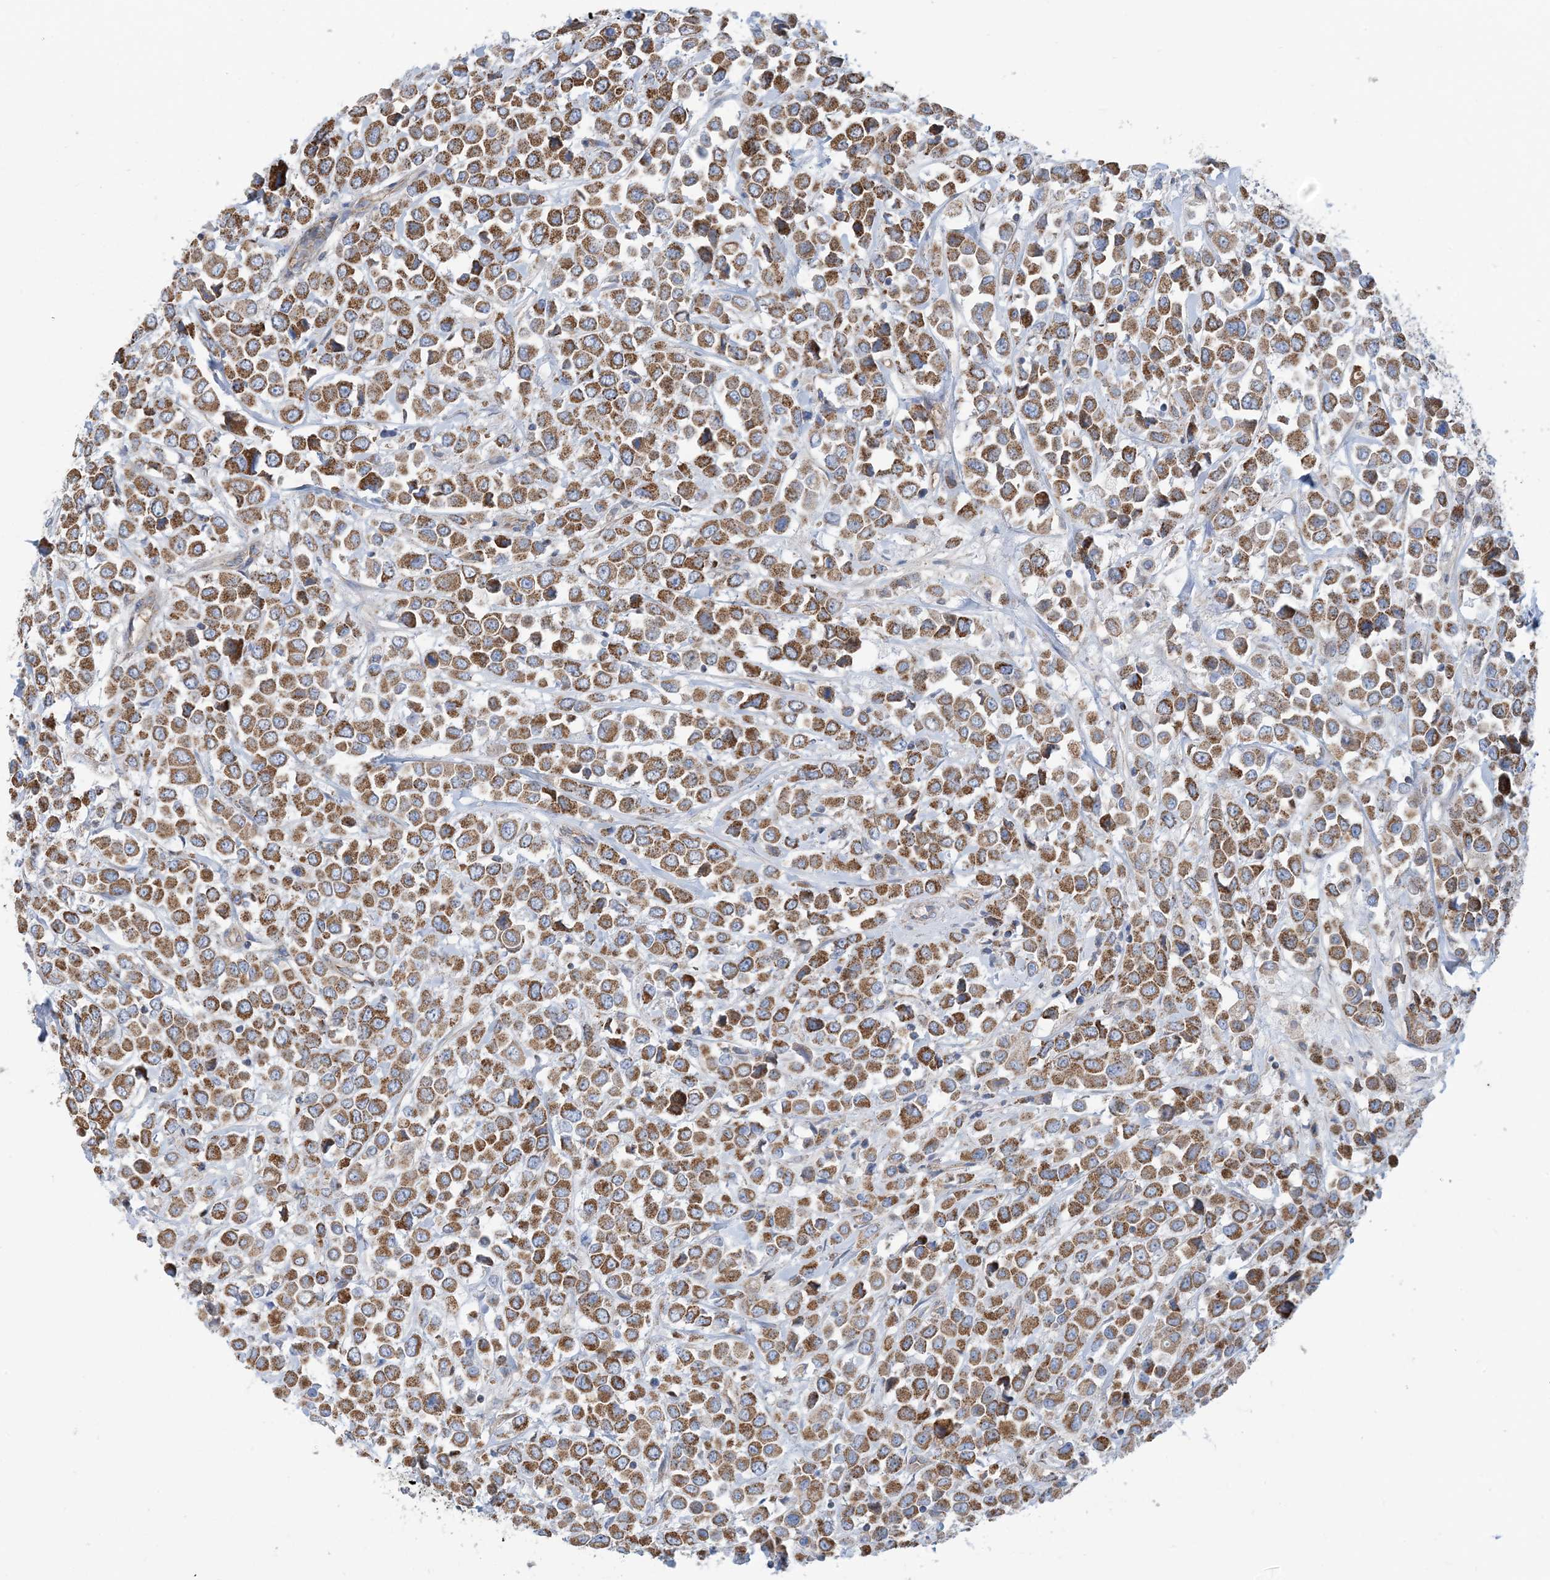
{"staining": {"intensity": "moderate", "quantity": ">75%", "location": "cytoplasmic/membranous"}, "tissue": "breast cancer", "cell_type": "Tumor cells", "image_type": "cancer", "snomed": [{"axis": "morphology", "description": "Duct carcinoma"}, {"axis": "topography", "description": "Breast"}], "caption": "This is a histology image of IHC staining of breast cancer, which shows moderate expression in the cytoplasmic/membranous of tumor cells.", "gene": "PHOSPHO2", "patient": {"sex": "female", "age": 61}}